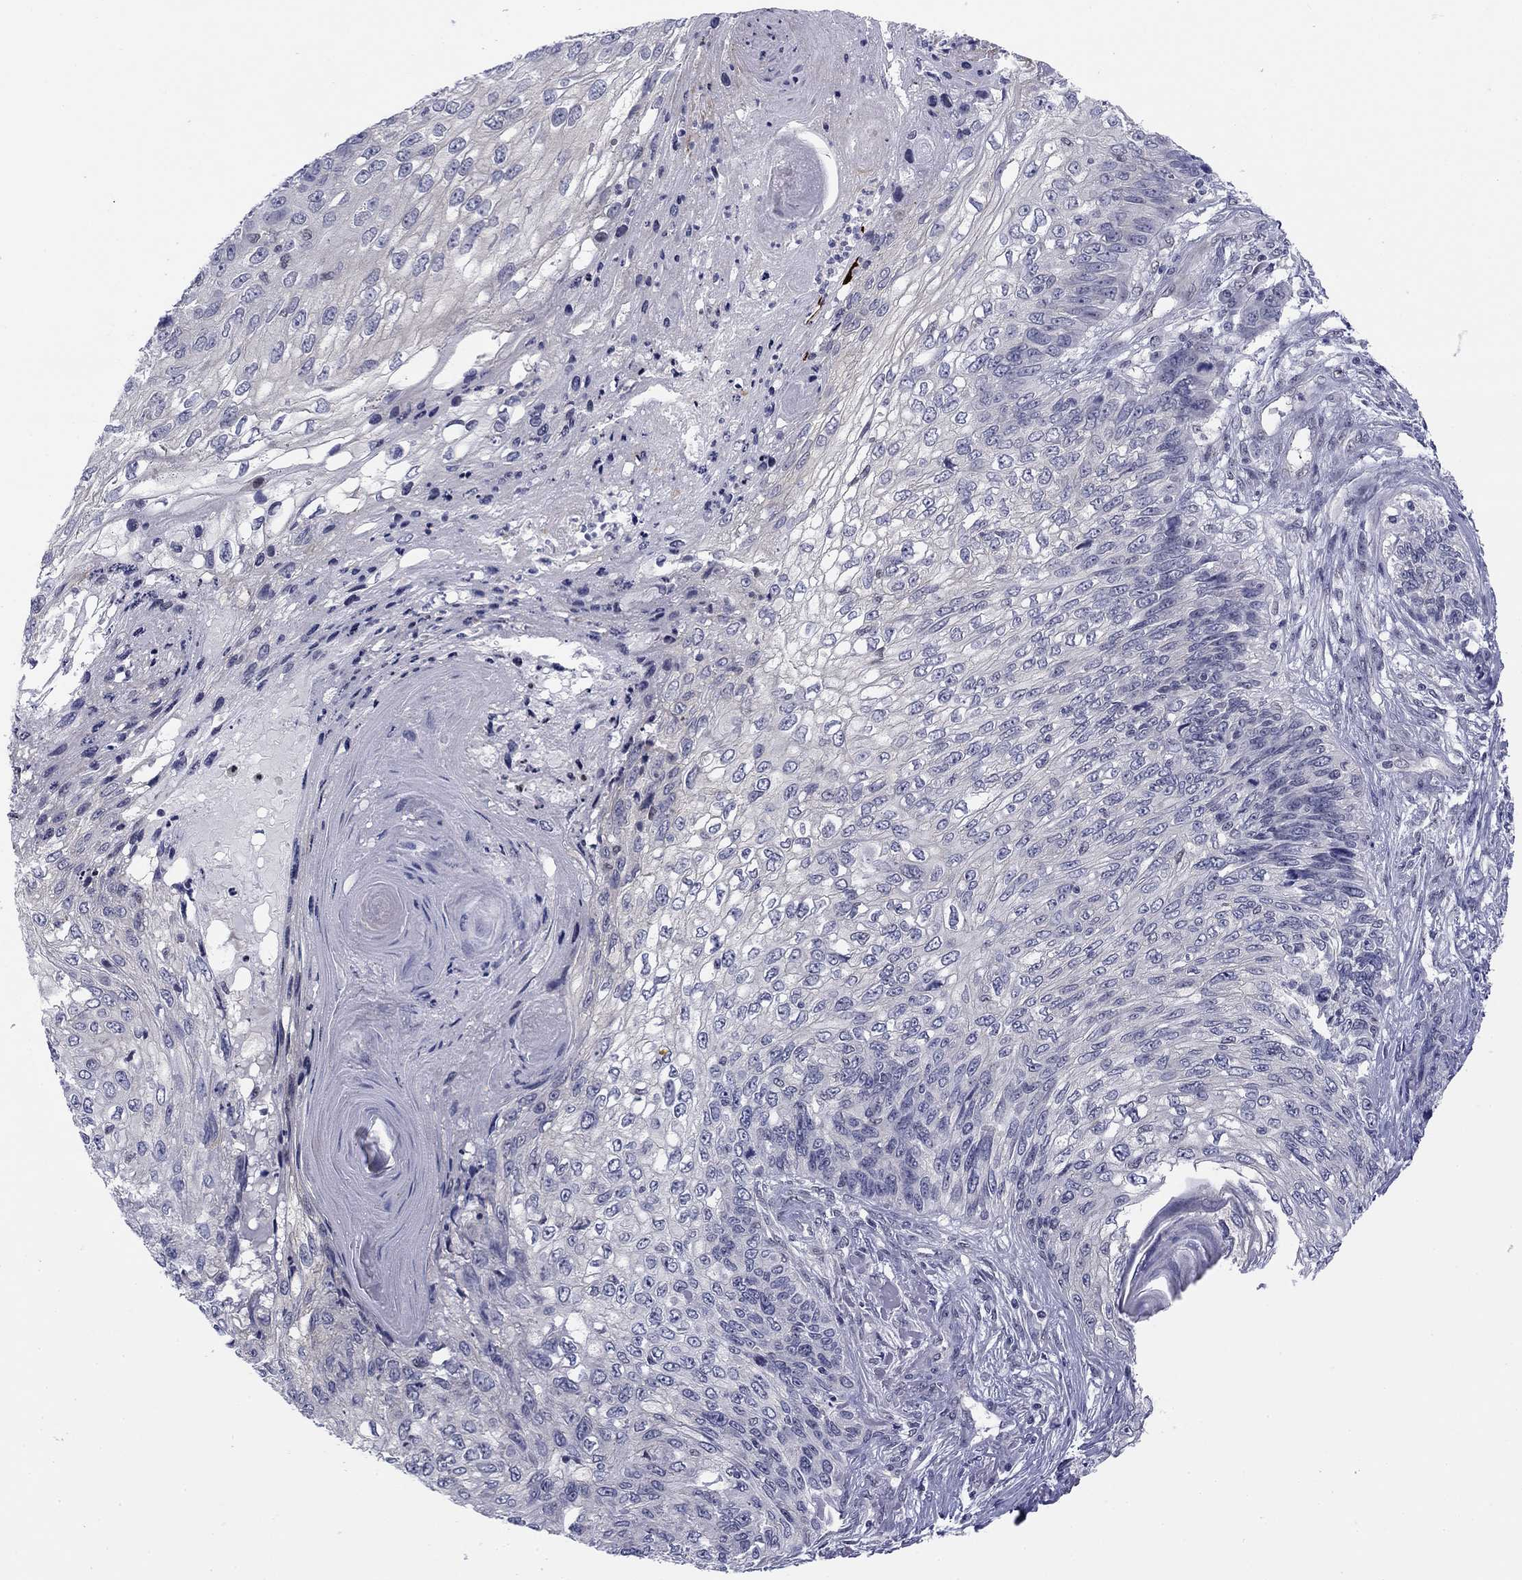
{"staining": {"intensity": "negative", "quantity": "none", "location": "none"}, "tissue": "skin cancer", "cell_type": "Tumor cells", "image_type": "cancer", "snomed": [{"axis": "morphology", "description": "Squamous cell carcinoma, NOS"}, {"axis": "topography", "description": "Skin"}], "caption": "Skin cancer (squamous cell carcinoma) was stained to show a protein in brown. There is no significant positivity in tumor cells. Brightfield microscopy of immunohistochemistry (IHC) stained with DAB (3,3'-diaminobenzidine) (brown) and hematoxylin (blue), captured at high magnification.", "gene": "TIGD4", "patient": {"sex": "male", "age": 92}}